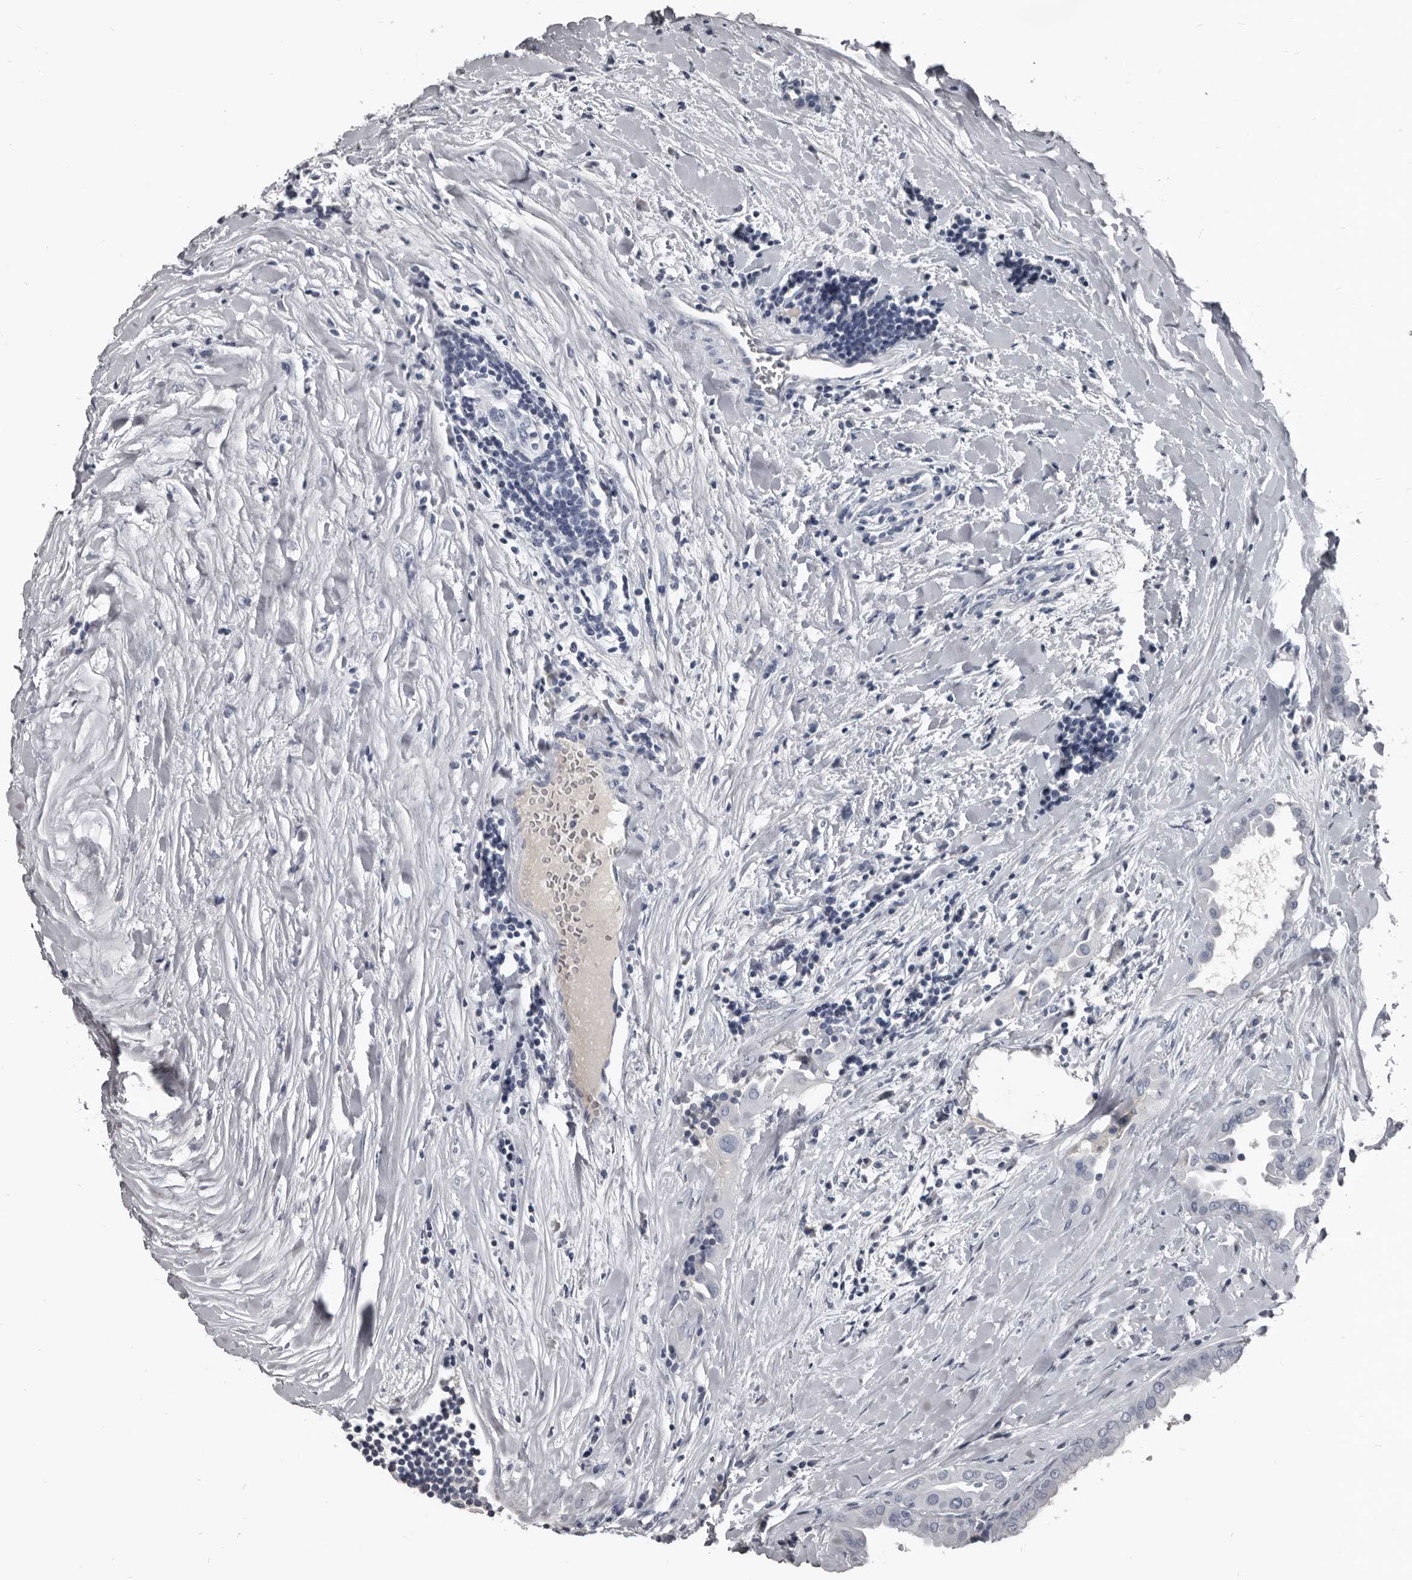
{"staining": {"intensity": "negative", "quantity": "none", "location": "none"}, "tissue": "thyroid cancer", "cell_type": "Tumor cells", "image_type": "cancer", "snomed": [{"axis": "morphology", "description": "Papillary adenocarcinoma, NOS"}, {"axis": "topography", "description": "Thyroid gland"}], "caption": "Immunohistochemistry (IHC) micrograph of thyroid cancer (papillary adenocarcinoma) stained for a protein (brown), which demonstrates no staining in tumor cells. (DAB immunohistochemistry, high magnification).", "gene": "GREB1", "patient": {"sex": "male", "age": 33}}